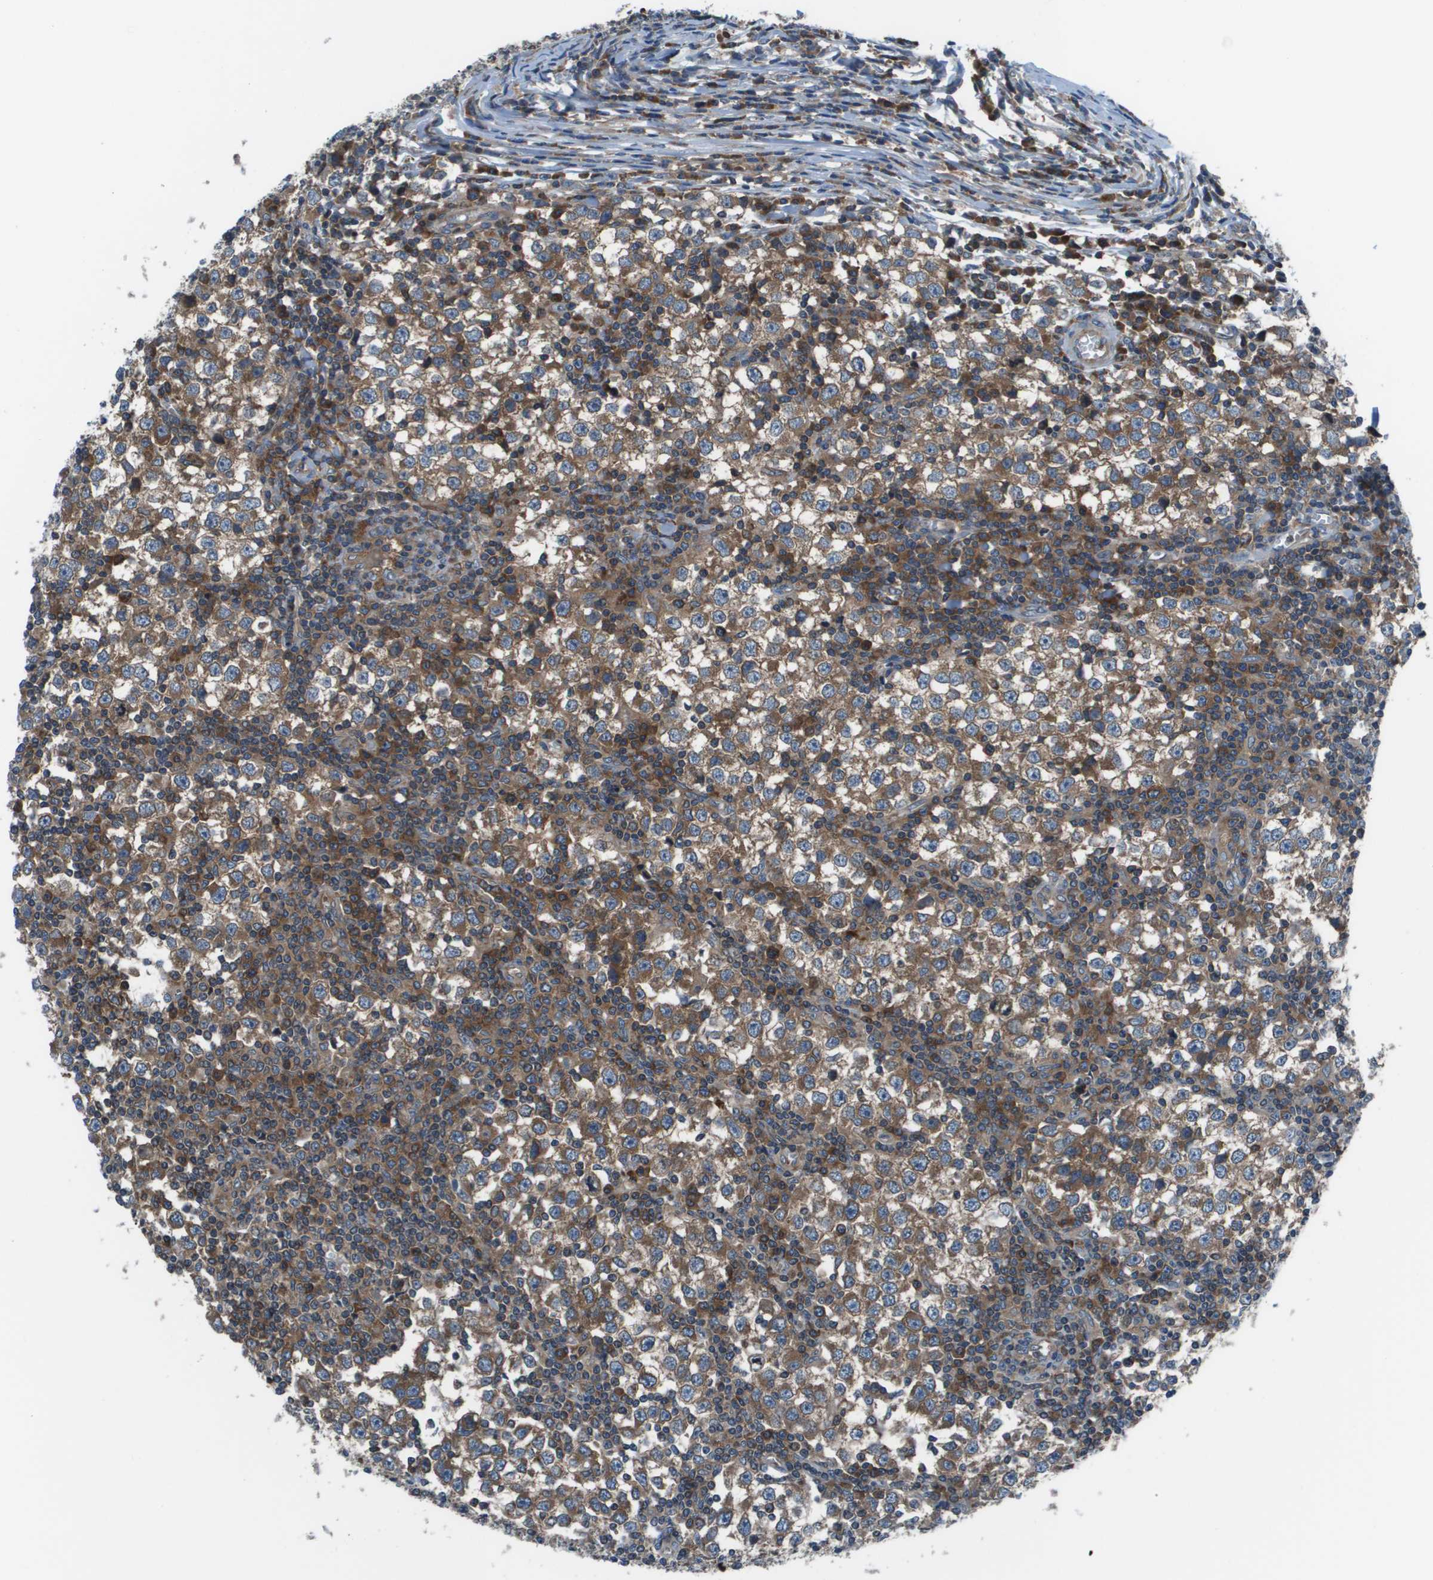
{"staining": {"intensity": "moderate", "quantity": ">75%", "location": "cytoplasmic/membranous"}, "tissue": "testis cancer", "cell_type": "Tumor cells", "image_type": "cancer", "snomed": [{"axis": "morphology", "description": "Seminoma, NOS"}, {"axis": "topography", "description": "Testis"}], "caption": "Testis cancer (seminoma) was stained to show a protein in brown. There is medium levels of moderate cytoplasmic/membranous expression in approximately >75% of tumor cells.", "gene": "EIF3B", "patient": {"sex": "male", "age": 65}}